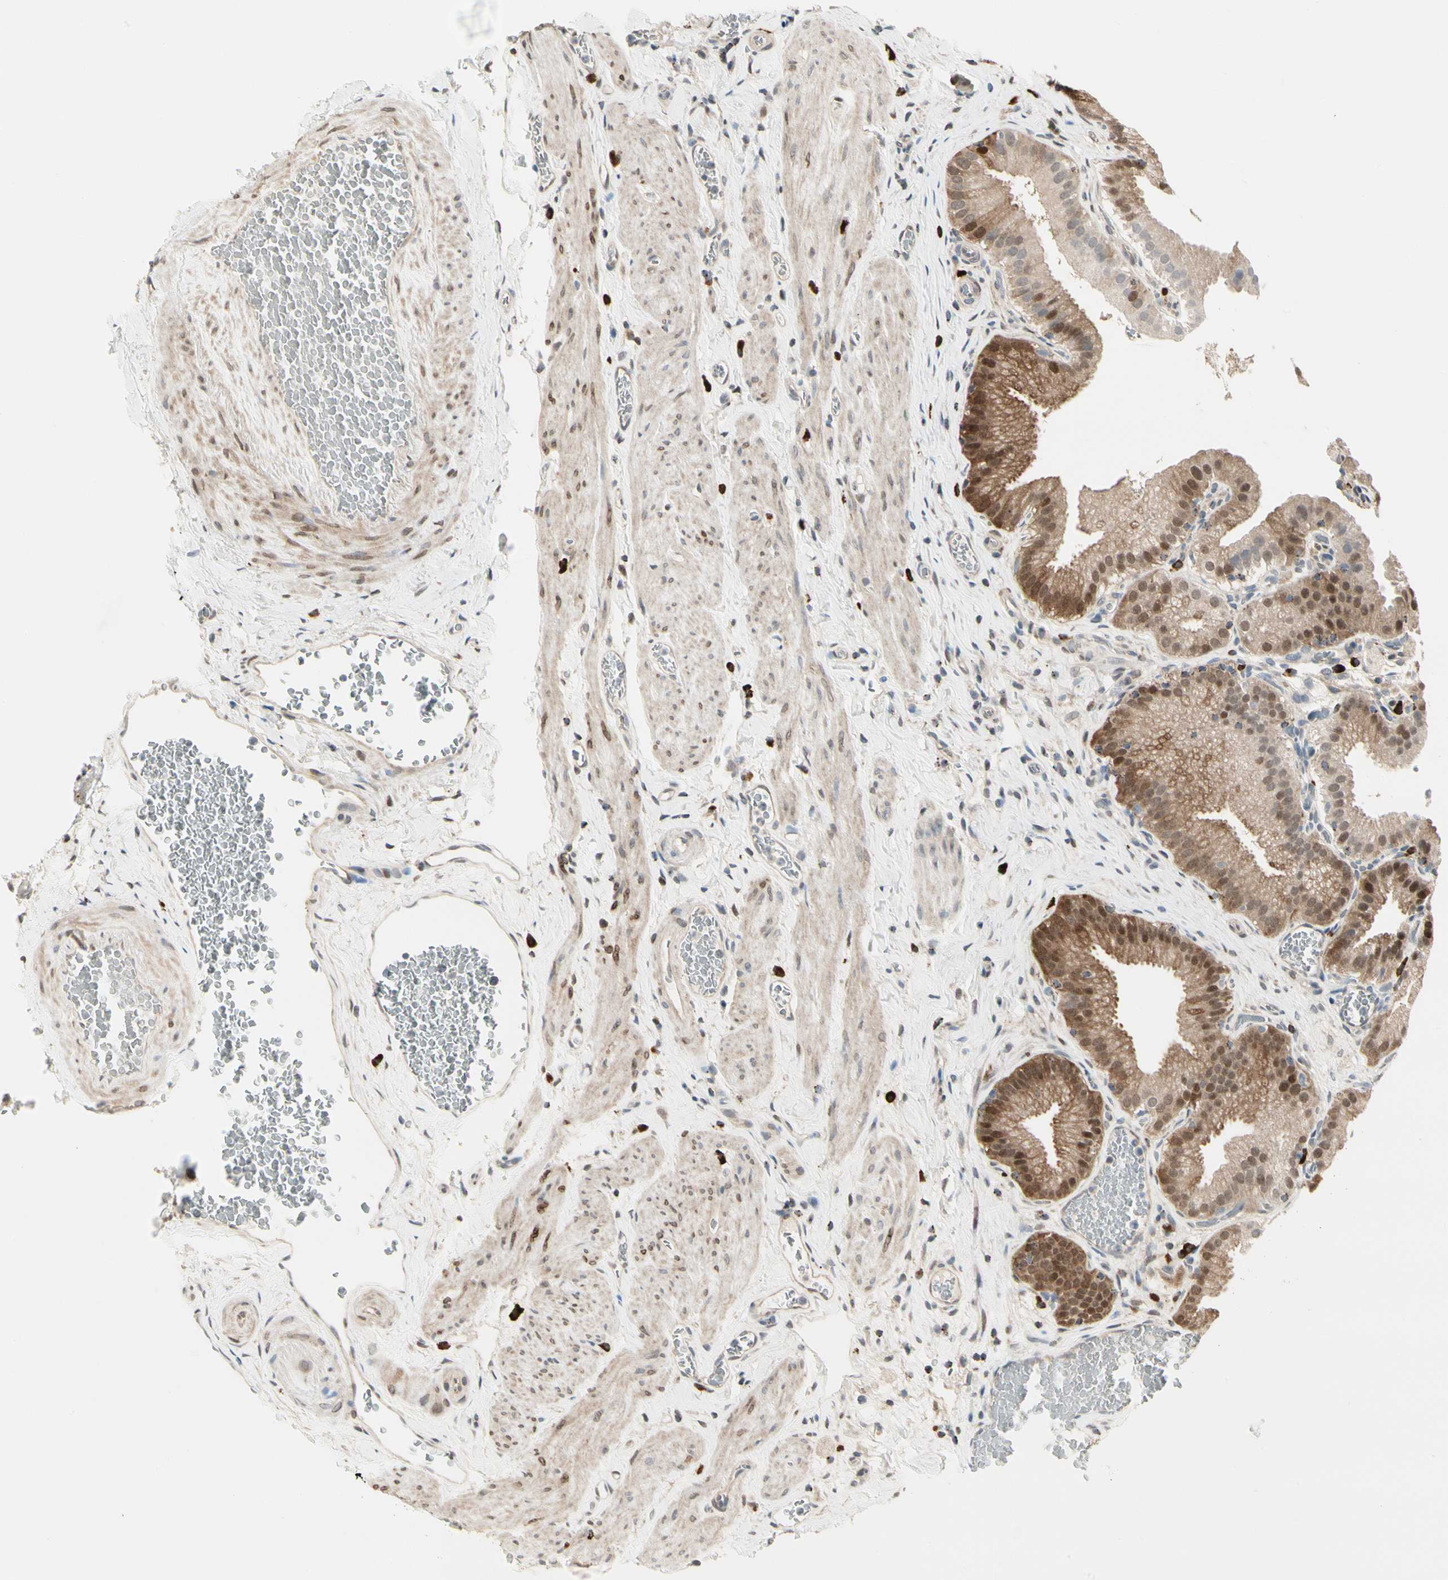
{"staining": {"intensity": "moderate", "quantity": "25%-75%", "location": "cytoplasmic/membranous,nuclear"}, "tissue": "gallbladder", "cell_type": "Glandular cells", "image_type": "normal", "snomed": [{"axis": "morphology", "description": "Normal tissue, NOS"}, {"axis": "topography", "description": "Gallbladder"}], "caption": "Immunohistochemical staining of unremarkable human gallbladder shows medium levels of moderate cytoplasmic/membranous,nuclear staining in about 25%-75% of glandular cells. (DAB (3,3'-diaminobenzidine) = brown stain, brightfield microscopy at high magnification).", "gene": "EVC", "patient": {"sex": "male", "age": 54}}